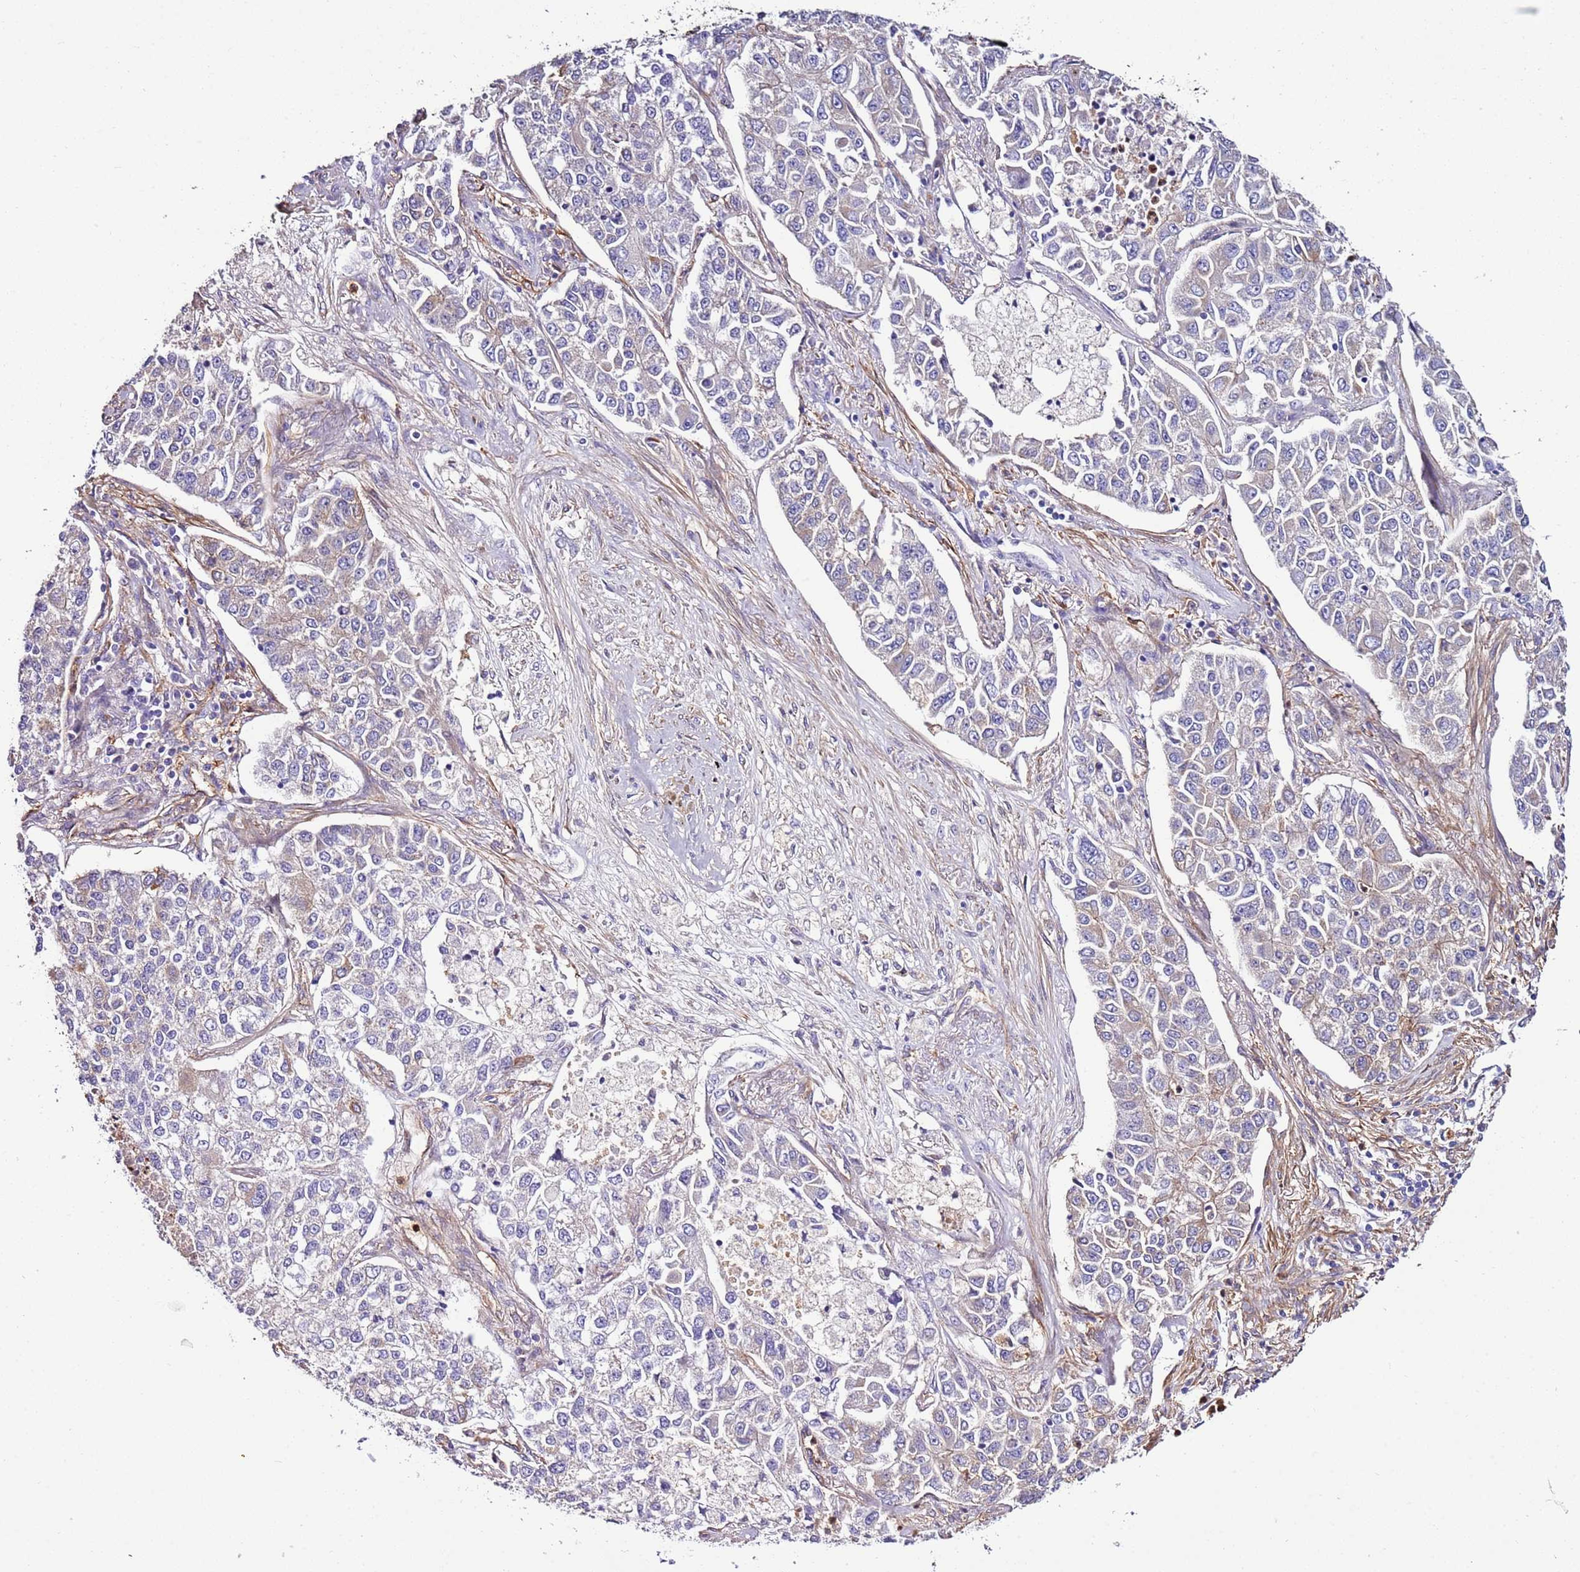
{"staining": {"intensity": "negative", "quantity": "none", "location": "none"}, "tissue": "lung cancer", "cell_type": "Tumor cells", "image_type": "cancer", "snomed": [{"axis": "morphology", "description": "Adenocarcinoma, NOS"}, {"axis": "topography", "description": "Lung"}], "caption": "Immunohistochemistry photomicrograph of lung adenocarcinoma stained for a protein (brown), which demonstrates no staining in tumor cells. (DAB (3,3'-diaminobenzidine) IHC visualized using brightfield microscopy, high magnification).", "gene": "FAM174C", "patient": {"sex": "male", "age": 49}}